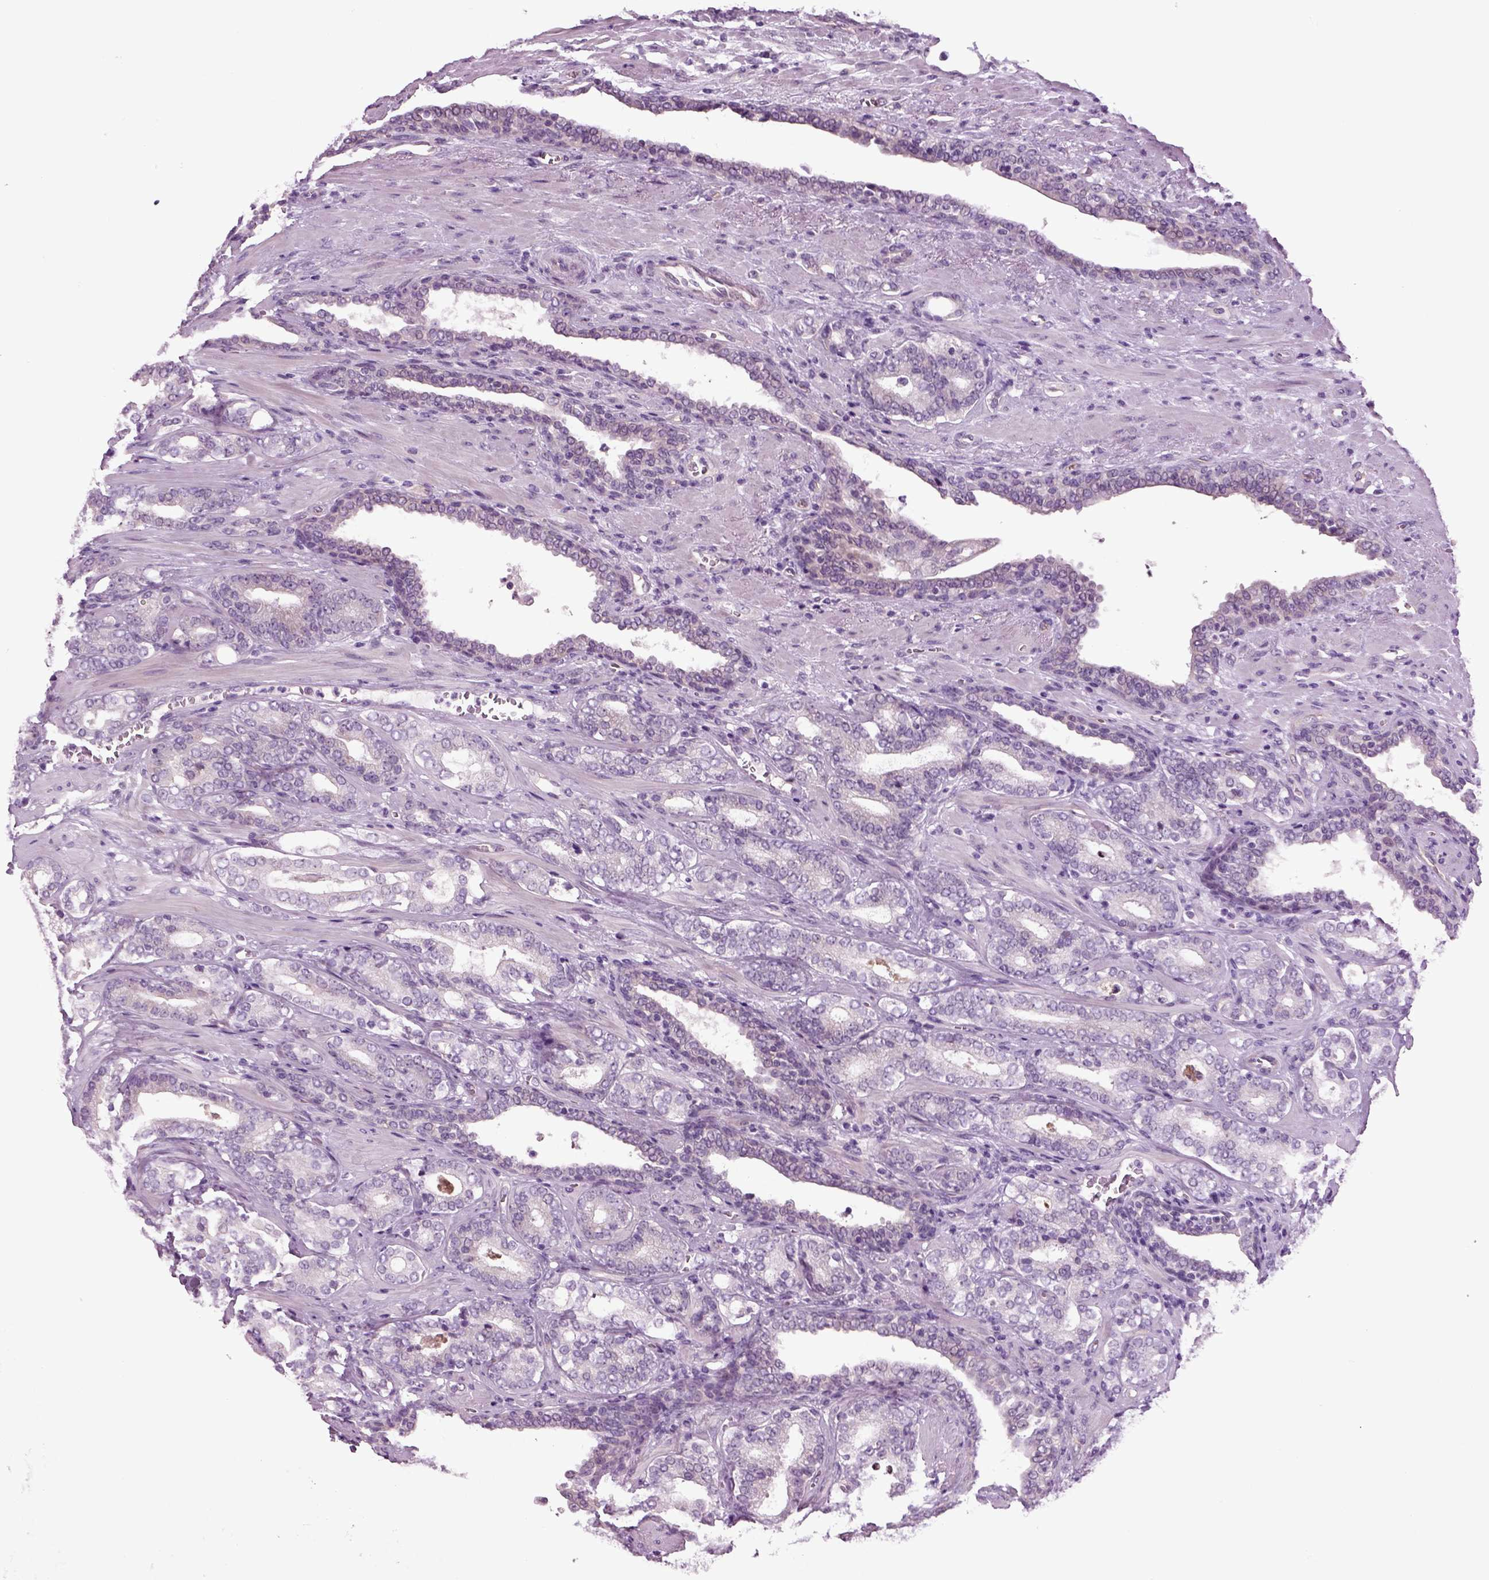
{"staining": {"intensity": "negative", "quantity": "none", "location": "none"}, "tissue": "prostate cancer", "cell_type": "Tumor cells", "image_type": "cancer", "snomed": [{"axis": "morphology", "description": "Adenocarcinoma, Low grade"}, {"axis": "topography", "description": "Prostate"}], "caption": "Immunohistochemistry (IHC) of prostate low-grade adenocarcinoma exhibits no staining in tumor cells.", "gene": "COL9A2", "patient": {"sex": "male", "age": 61}}